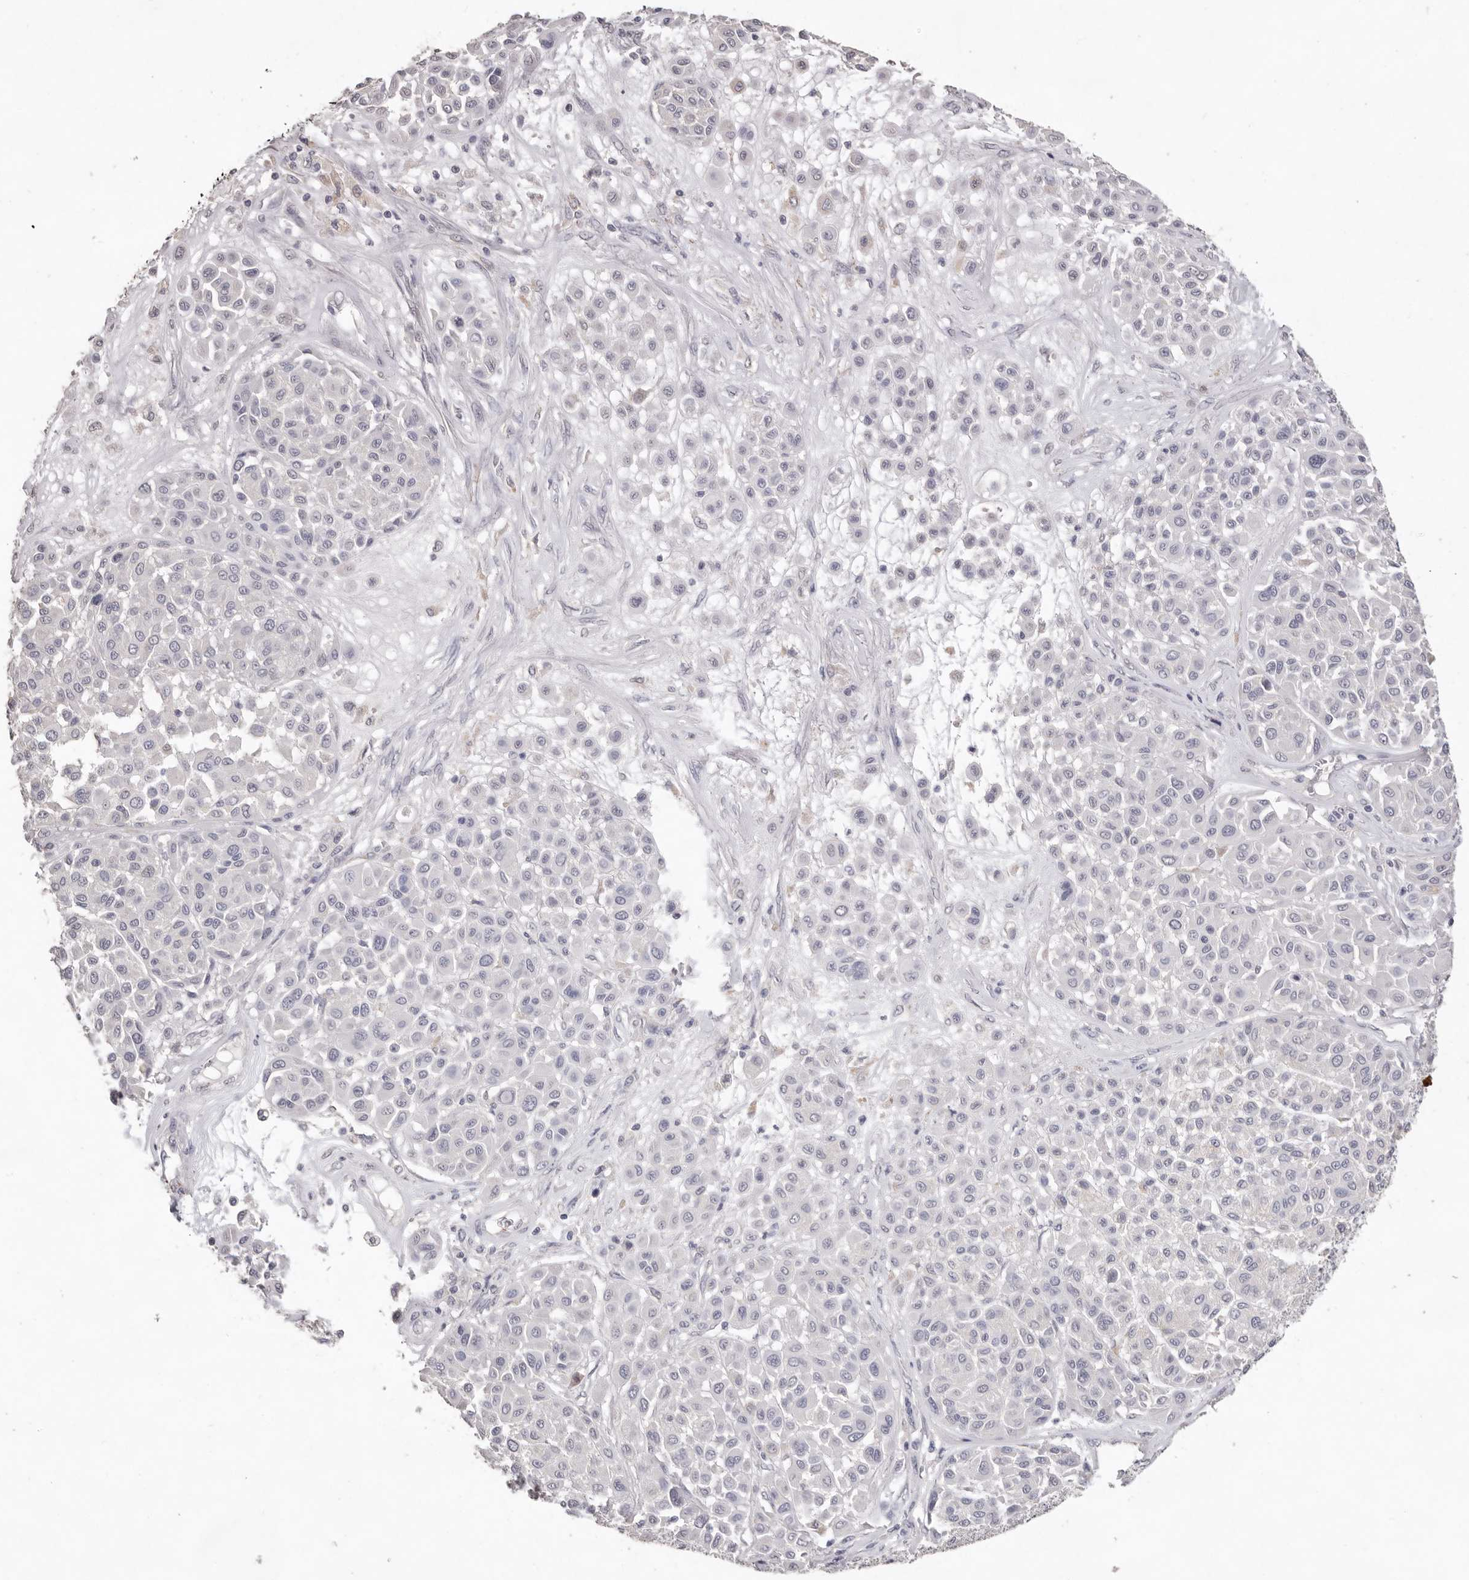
{"staining": {"intensity": "negative", "quantity": "none", "location": "none"}, "tissue": "melanoma", "cell_type": "Tumor cells", "image_type": "cancer", "snomed": [{"axis": "morphology", "description": "Malignant melanoma, Metastatic site"}, {"axis": "topography", "description": "Soft tissue"}], "caption": "Immunohistochemistry (IHC) micrograph of human melanoma stained for a protein (brown), which displays no expression in tumor cells.", "gene": "ZYG11B", "patient": {"sex": "male", "age": 41}}